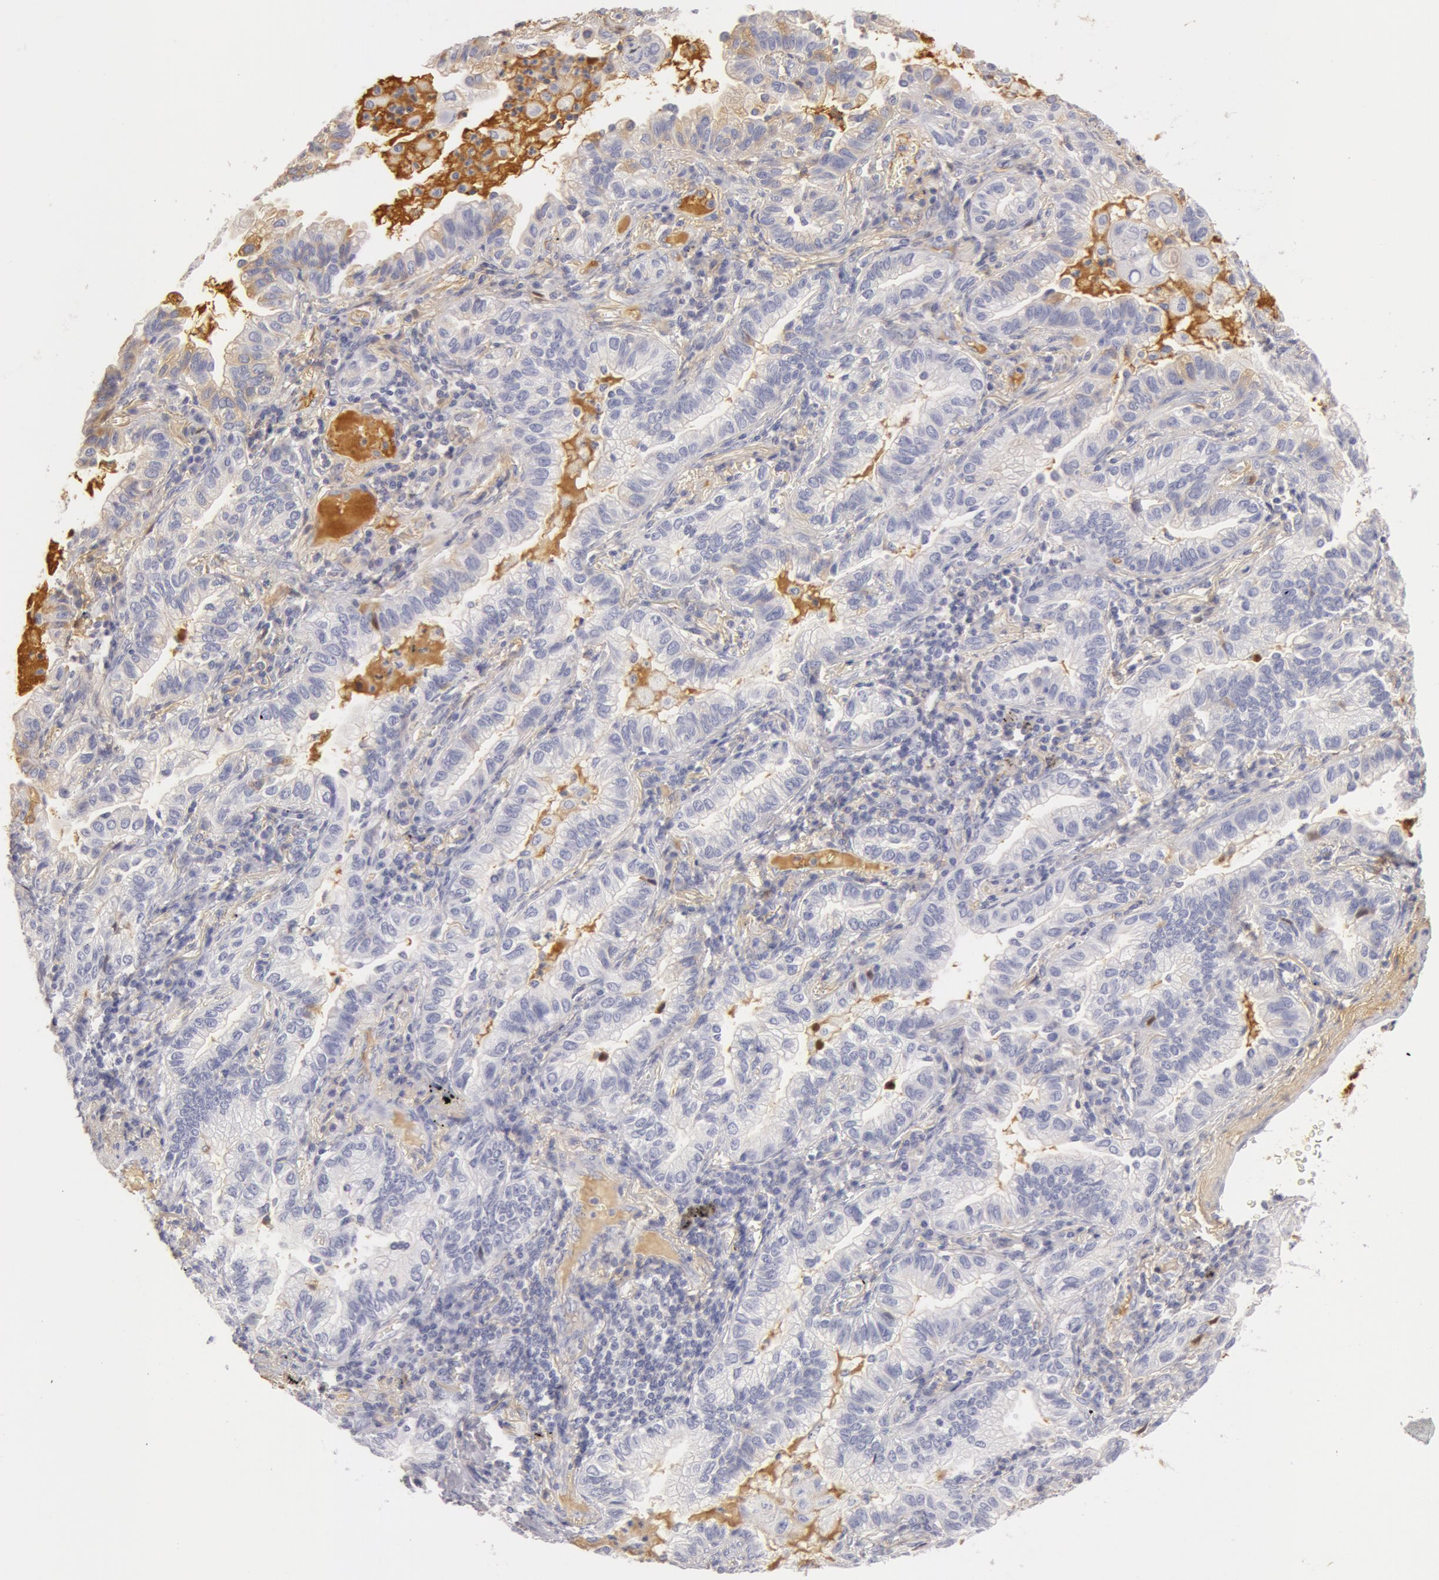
{"staining": {"intensity": "negative", "quantity": "none", "location": "none"}, "tissue": "lung cancer", "cell_type": "Tumor cells", "image_type": "cancer", "snomed": [{"axis": "morphology", "description": "Adenocarcinoma, NOS"}, {"axis": "topography", "description": "Lung"}], "caption": "High power microscopy photomicrograph of an immunohistochemistry micrograph of lung cancer (adenocarcinoma), revealing no significant positivity in tumor cells.", "gene": "GC", "patient": {"sex": "female", "age": 50}}